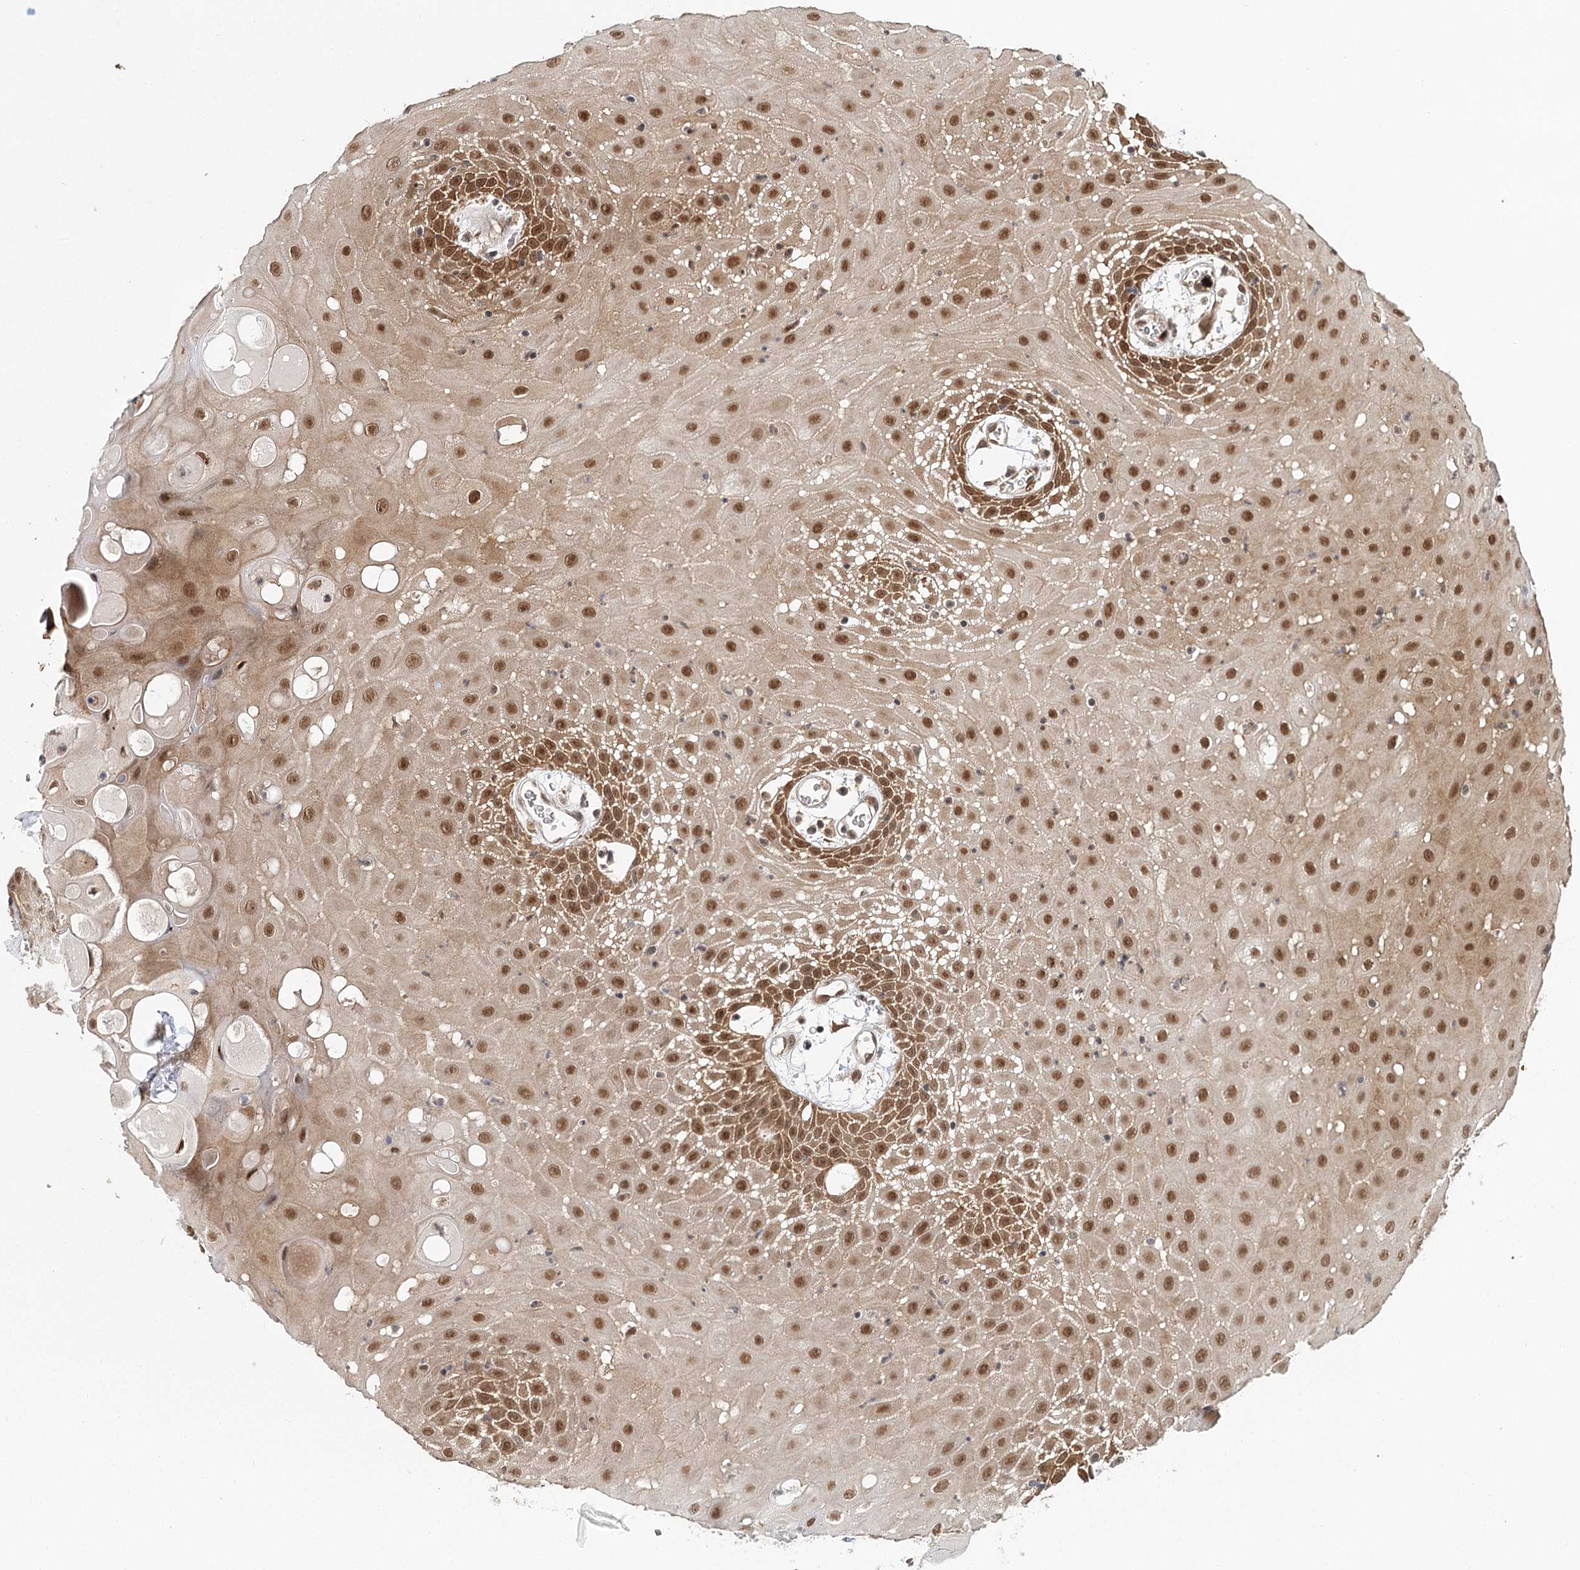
{"staining": {"intensity": "strong", "quantity": ">75%", "location": "nuclear"}, "tissue": "oral mucosa", "cell_type": "Squamous epithelial cells", "image_type": "normal", "snomed": [{"axis": "morphology", "description": "Normal tissue, NOS"}, {"axis": "topography", "description": "Skeletal muscle"}, {"axis": "topography", "description": "Oral tissue"}, {"axis": "topography", "description": "Salivary gland"}, {"axis": "topography", "description": "Peripheral nerve tissue"}], "caption": "Immunohistochemistry of normal human oral mucosa demonstrates high levels of strong nuclear staining in about >75% of squamous epithelial cells. Using DAB (brown) and hematoxylin (blue) stains, captured at high magnification using brightfield microscopy.", "gene": "N6AMT1", "patient": {"sex": "male", "age": 54}}